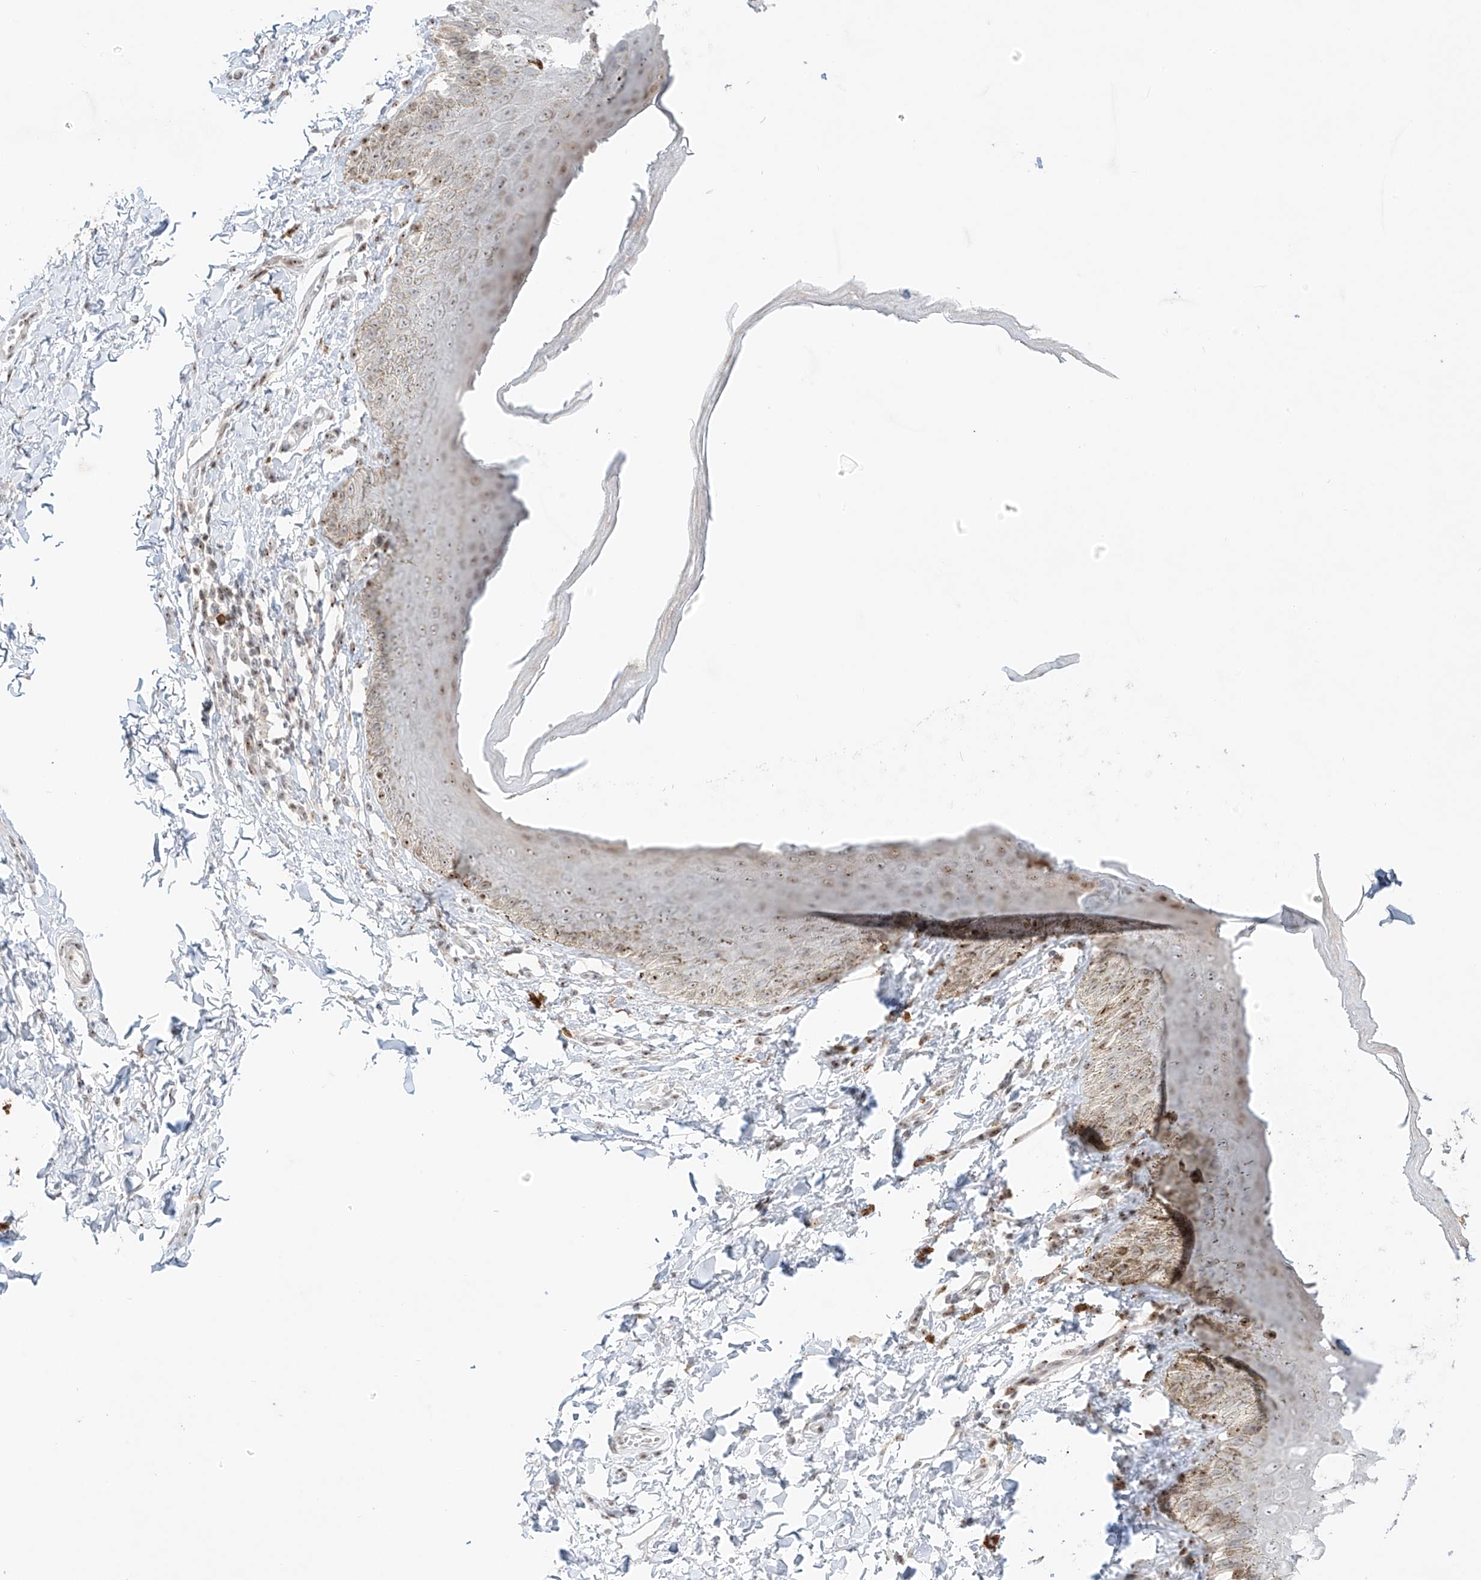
{"staining": {"intensity": "moderate", "quantity": "25%-75%", "location": "cytoplasmic/membranous,nuclear"}, "tissue": "skin", "cell_type": "Epidermal cells", "image_type": "normal", "snomed": [{"axis": "morphology", "description": "Normal tissue, NOS"}, {"axis": "topography", "description": "Anal"}], "caption": "Protein staining shows moderate cytoplasmic/membranous,nuclear expression in approximately 25%-75% of epidermal cells in unremarkable skin. Nuclei are stained in blue.", "gene": "ZNF512", "patient": {"sex": "male", "age": 44}}